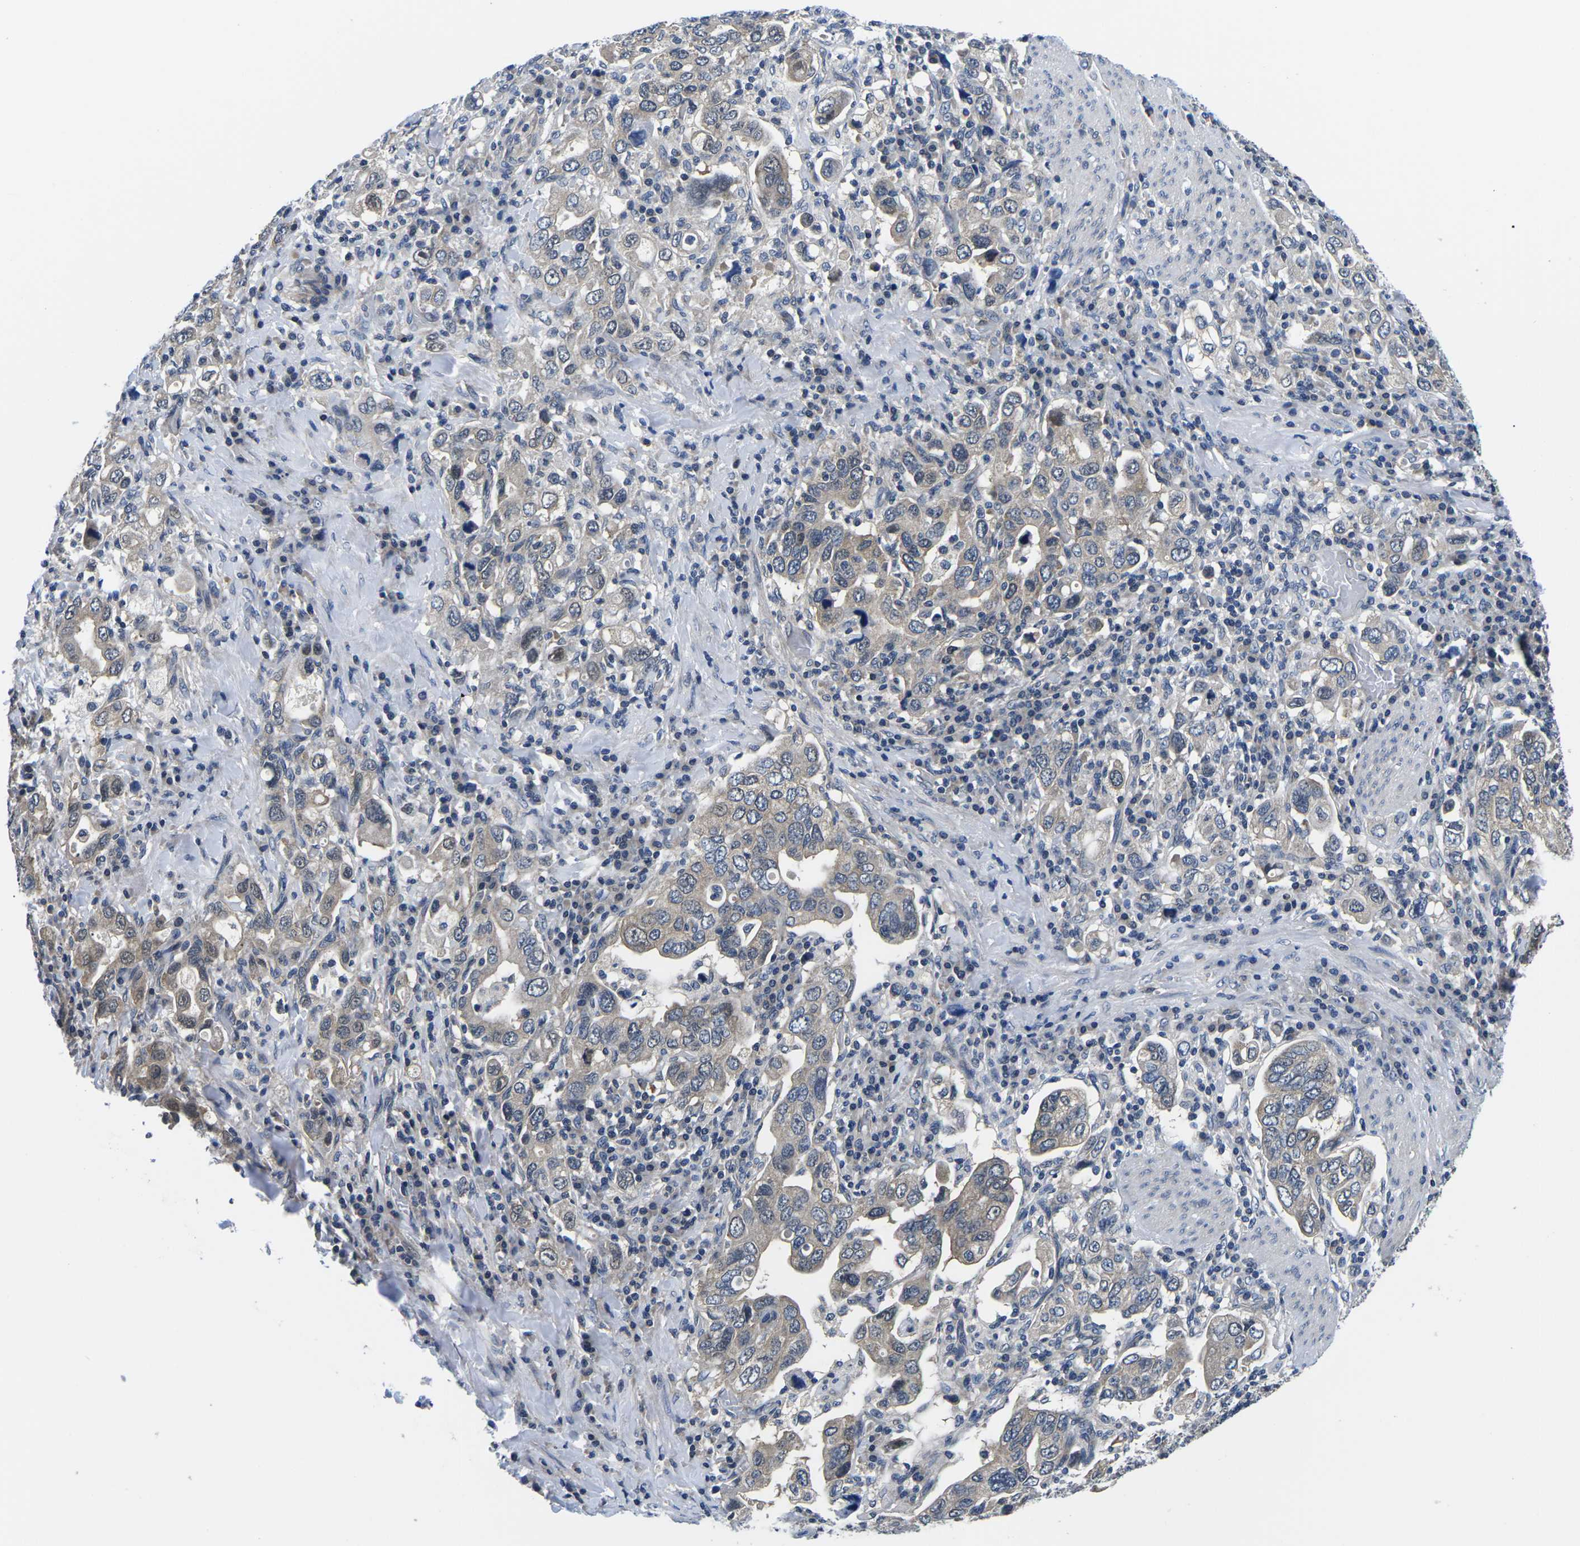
{"staining": {"intensity": "weak", "quantity": "25%-75%", "location": "cytoplasmic/membranous"}, "tissue": "stomach cancer", "cell_type": "Tumor cells", "image_type": "cancer", "snomed": [{"axis": "morphology", "description": "Adenocarcinoma, NOS"}, {"axis": "topography", "description": "Stomach, upper"}], "caption": "The image exhibits immunohistochemical staining of adenocarcinoma (stomach). There is weak cytoplasmic/membranous positivity is appreciated in about 25%-75% of tumor cells. (DAB (3,3'-diaminobenzidine) IHC, brown staining for protein, blue staining for nuclei).", "gene": "GSK3B", "patient": {"sex": "male", "age": 62}}